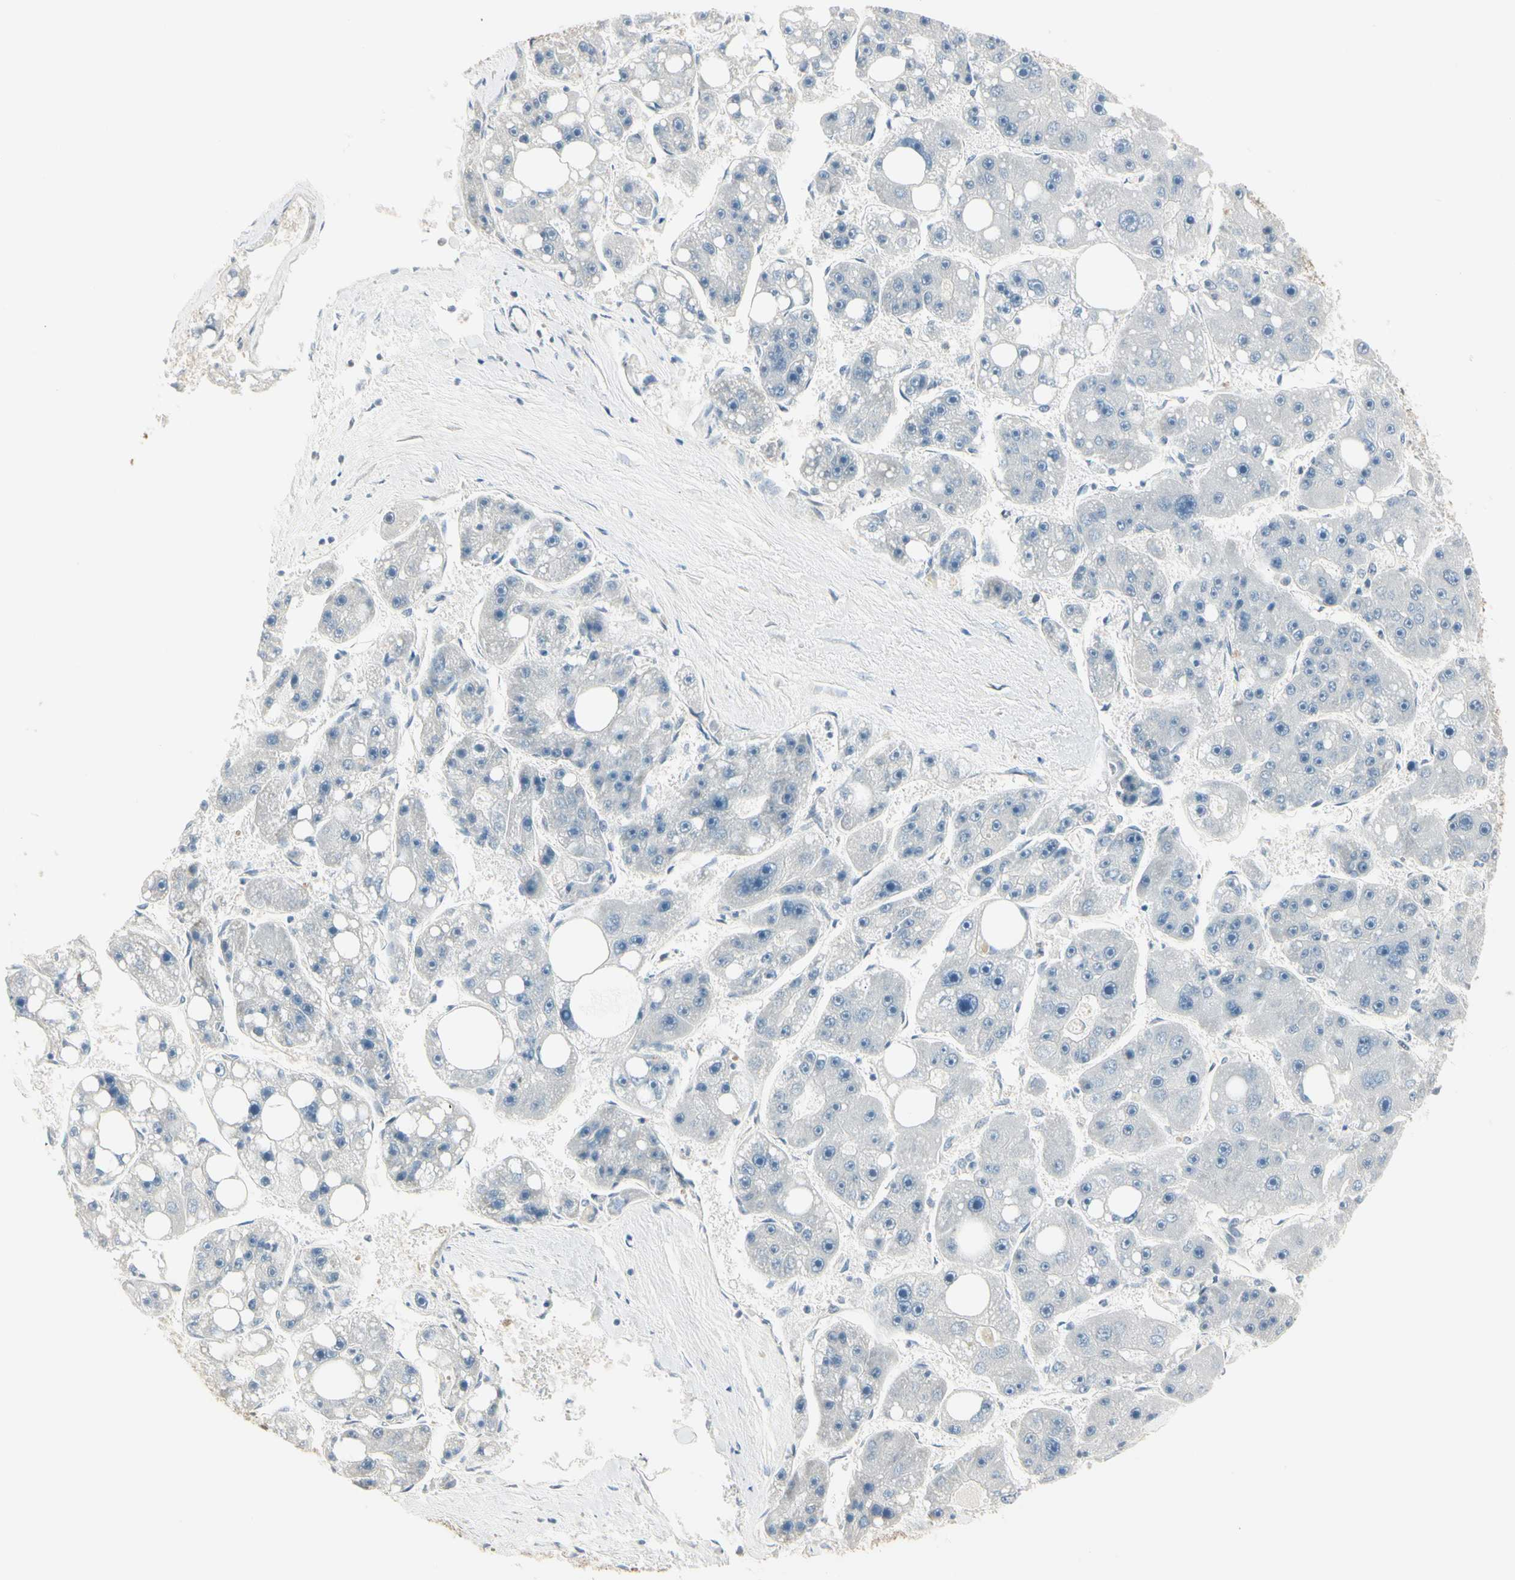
{"staining": {"intensity": "negative", "quantity": "none", "location": "none"}, "tissue": "liver cancer", "cell_type": "Tumor cells", "image_type": "cancer", "snomed": [{"axis": "morphology", "description": "Carcinoma, Hepatocellular, NOS"}, {"axis": "topography", "description": "Liver"}], "caption": "Micrograph shows no significant protein expression in tumor cells of liver cancer. The staining was performed using DAB (3,3'-diaminobenzidine) to visualize the protein expression in brown, while the nuclei were stained in blue with hematoxylin (Magnification: 20x).", "gene": "OXSR1", "patient": {"sex": "female", "age": 61}}